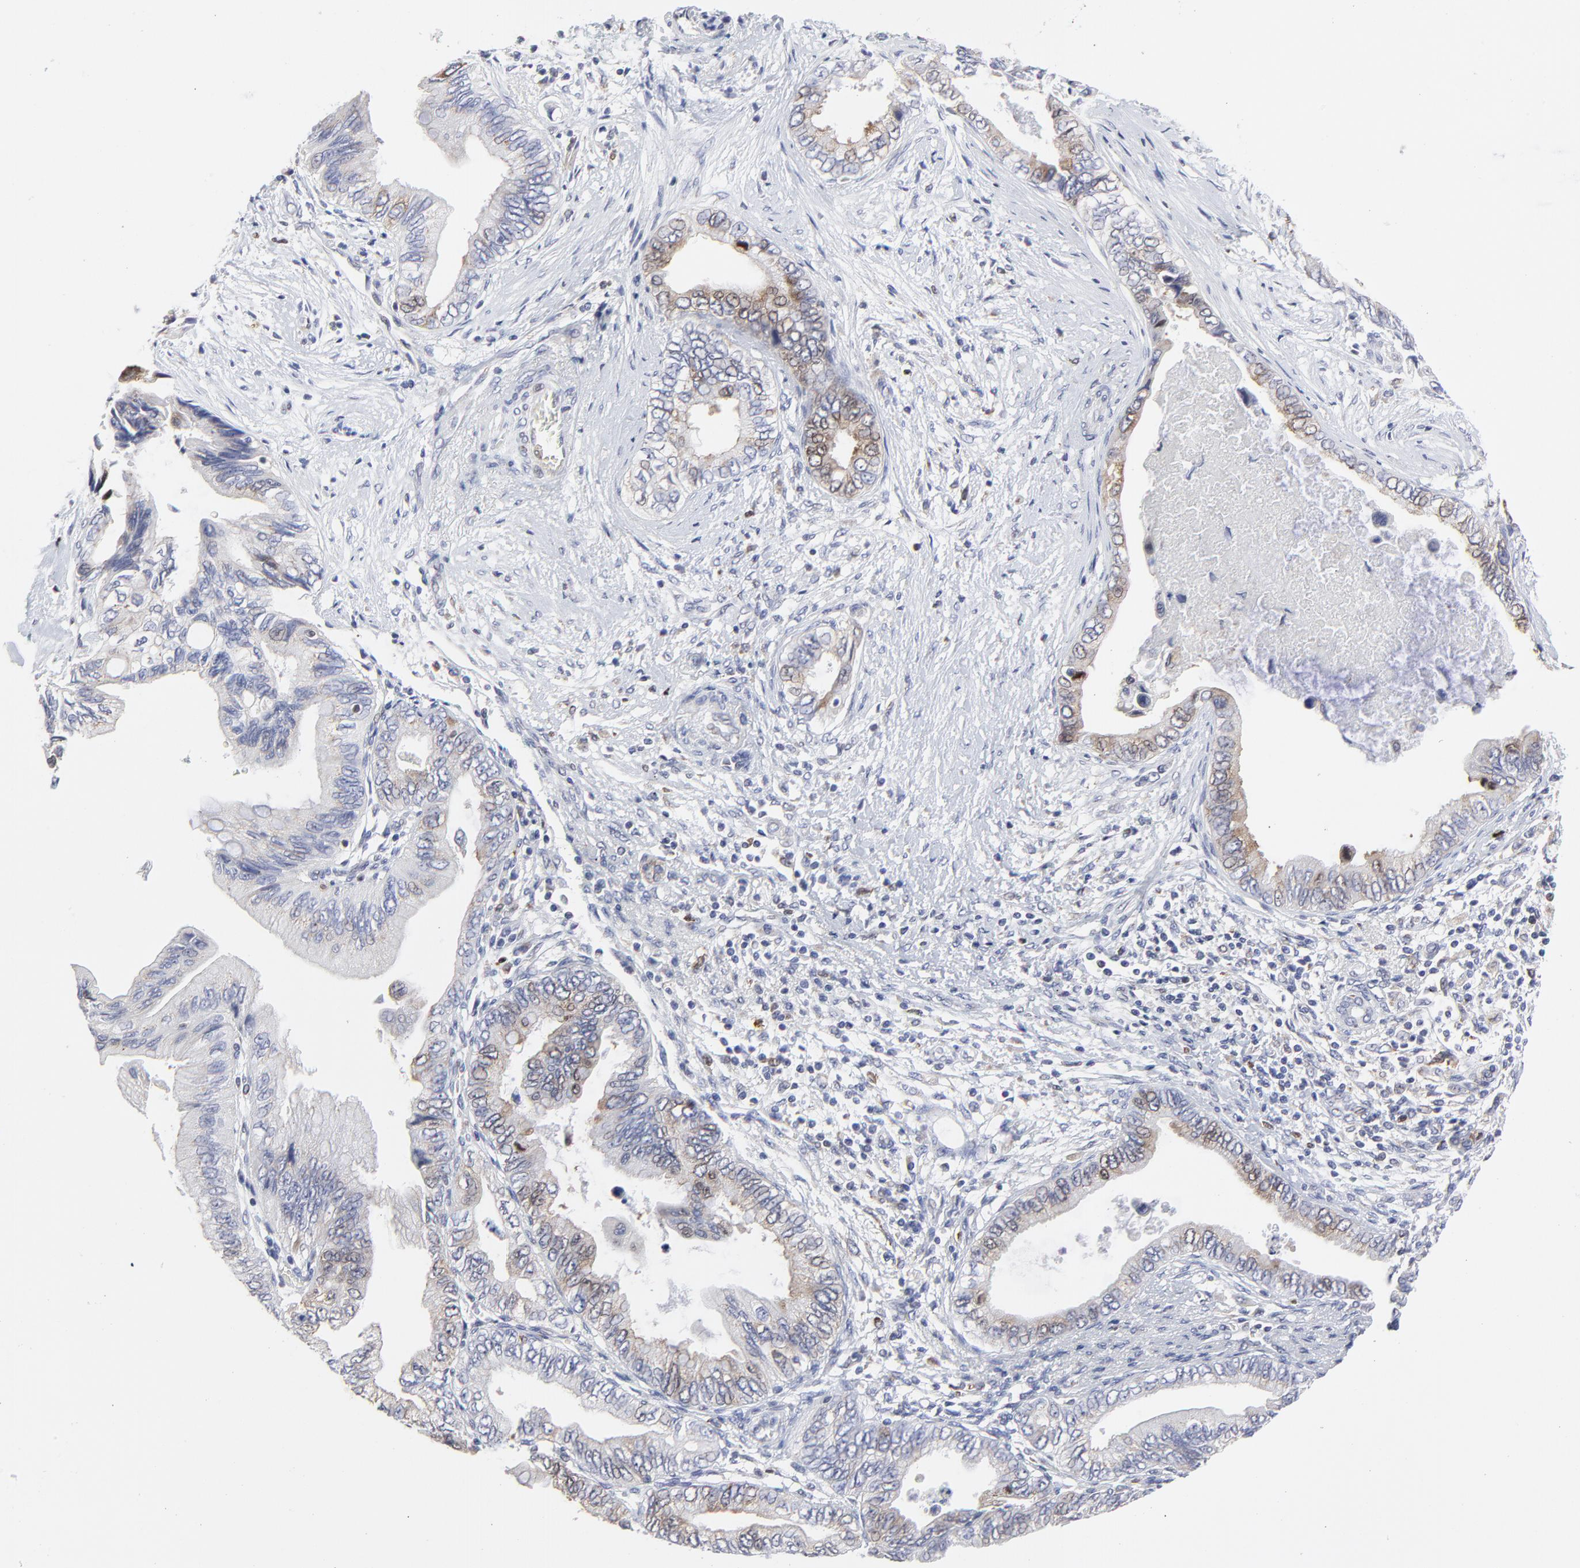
{"staining": {"intensity": "weak", "quantity": "<25%", "location": "cytoplasmic/membranous"}, "tissue": "pancreatic cancer", "cell_type": "Tumor cells", "image_type": "cancer", "snomed": [{"axis": "morphology", "description": "Adenocarcinoma, NOS"}, {"axis": "topography", "description": "Pancreas"}], "caption": "Tumor cells show no significant staining in pancreatic adenocarcinoma.", "gene": "NCAPH", "patient": {"sex": "female", "age": 66}}